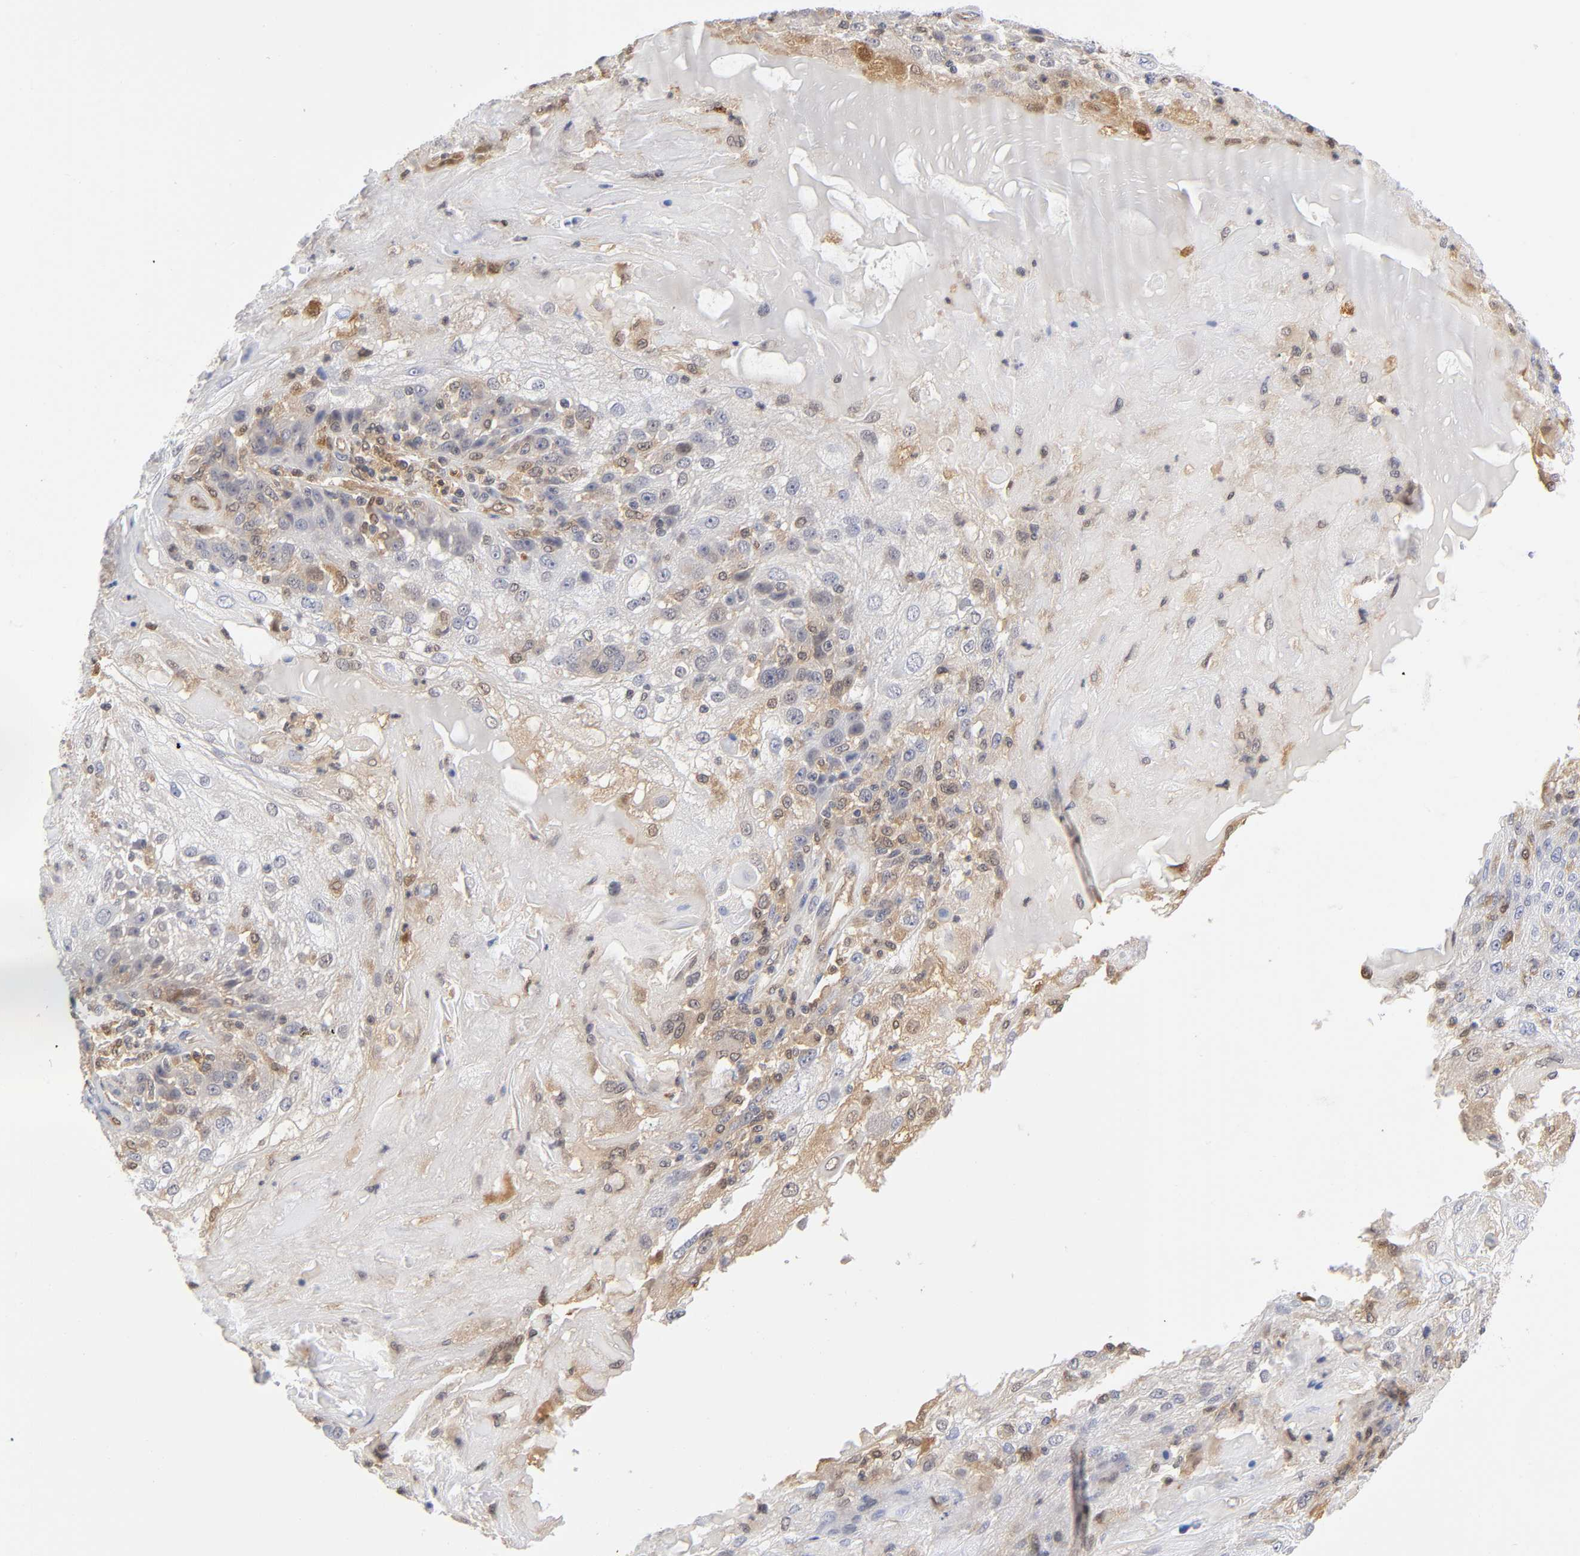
{"staining": {"intensity": "weak", "quantity": "<25%", "location": "cytoplasmic/membranous"}, "tissue": "skin cancer", "cell_type": "Tumor cells", "image_type": "cancer", "snomed": [{"axis": "morphology", "description": "Normal tissue, NOS"}, {"axis": "morphology", "description": "Squamous cell carcinoma, NOS"}, {"axis": "topography", "description": "Skin"}], "caption": "Immunohistochemistry micrograph of neoplastic tissue: human skin cancer (squamous cell carcinoma) stained with DAB displays no significant protein staining in tumor cells.", "gene": "DFFB", "patient": {"sex": "female", "age": 83}}